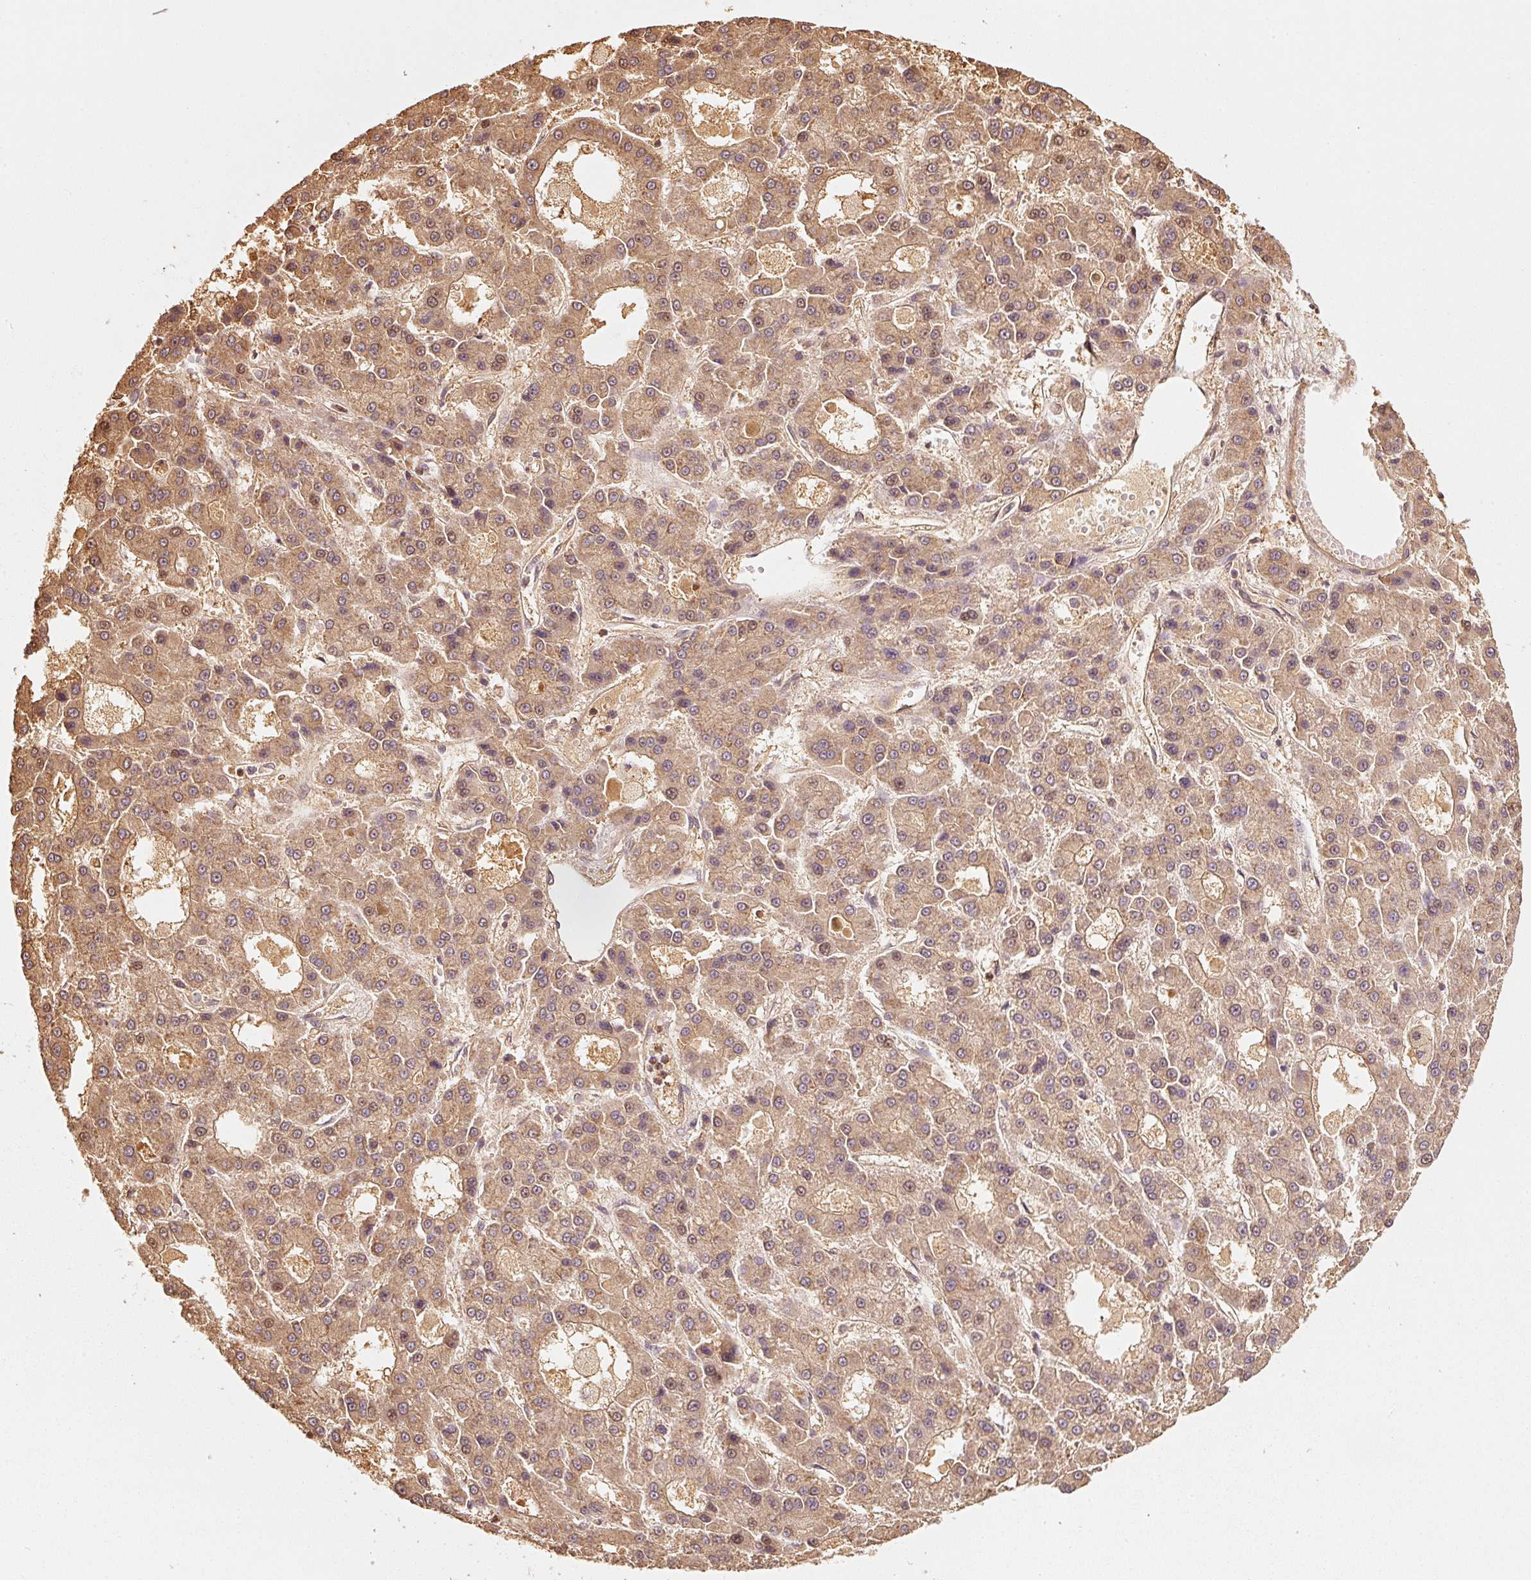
{"staining": {"intensity": "moderate", "quantity": ">75%", "location": "cytoplasmic/membranous"}, "tissue": "liver cancer", "cell_type": "Tumor cells", "image_type": "cancer", "snomed": [{"axis": "morphology", "description": "Carcinoma, Hepatocellular, NOS"}, {"axis": "topography", "description": "Liver"}], "caption": "Moderate cytoplasmic/membranous expression is seen in approximately >75% of tumor cells in liver cancer (hepatocellular carcinoma).", "gene": "STAU1", "patient": {"sex": "male", "age": 70}}